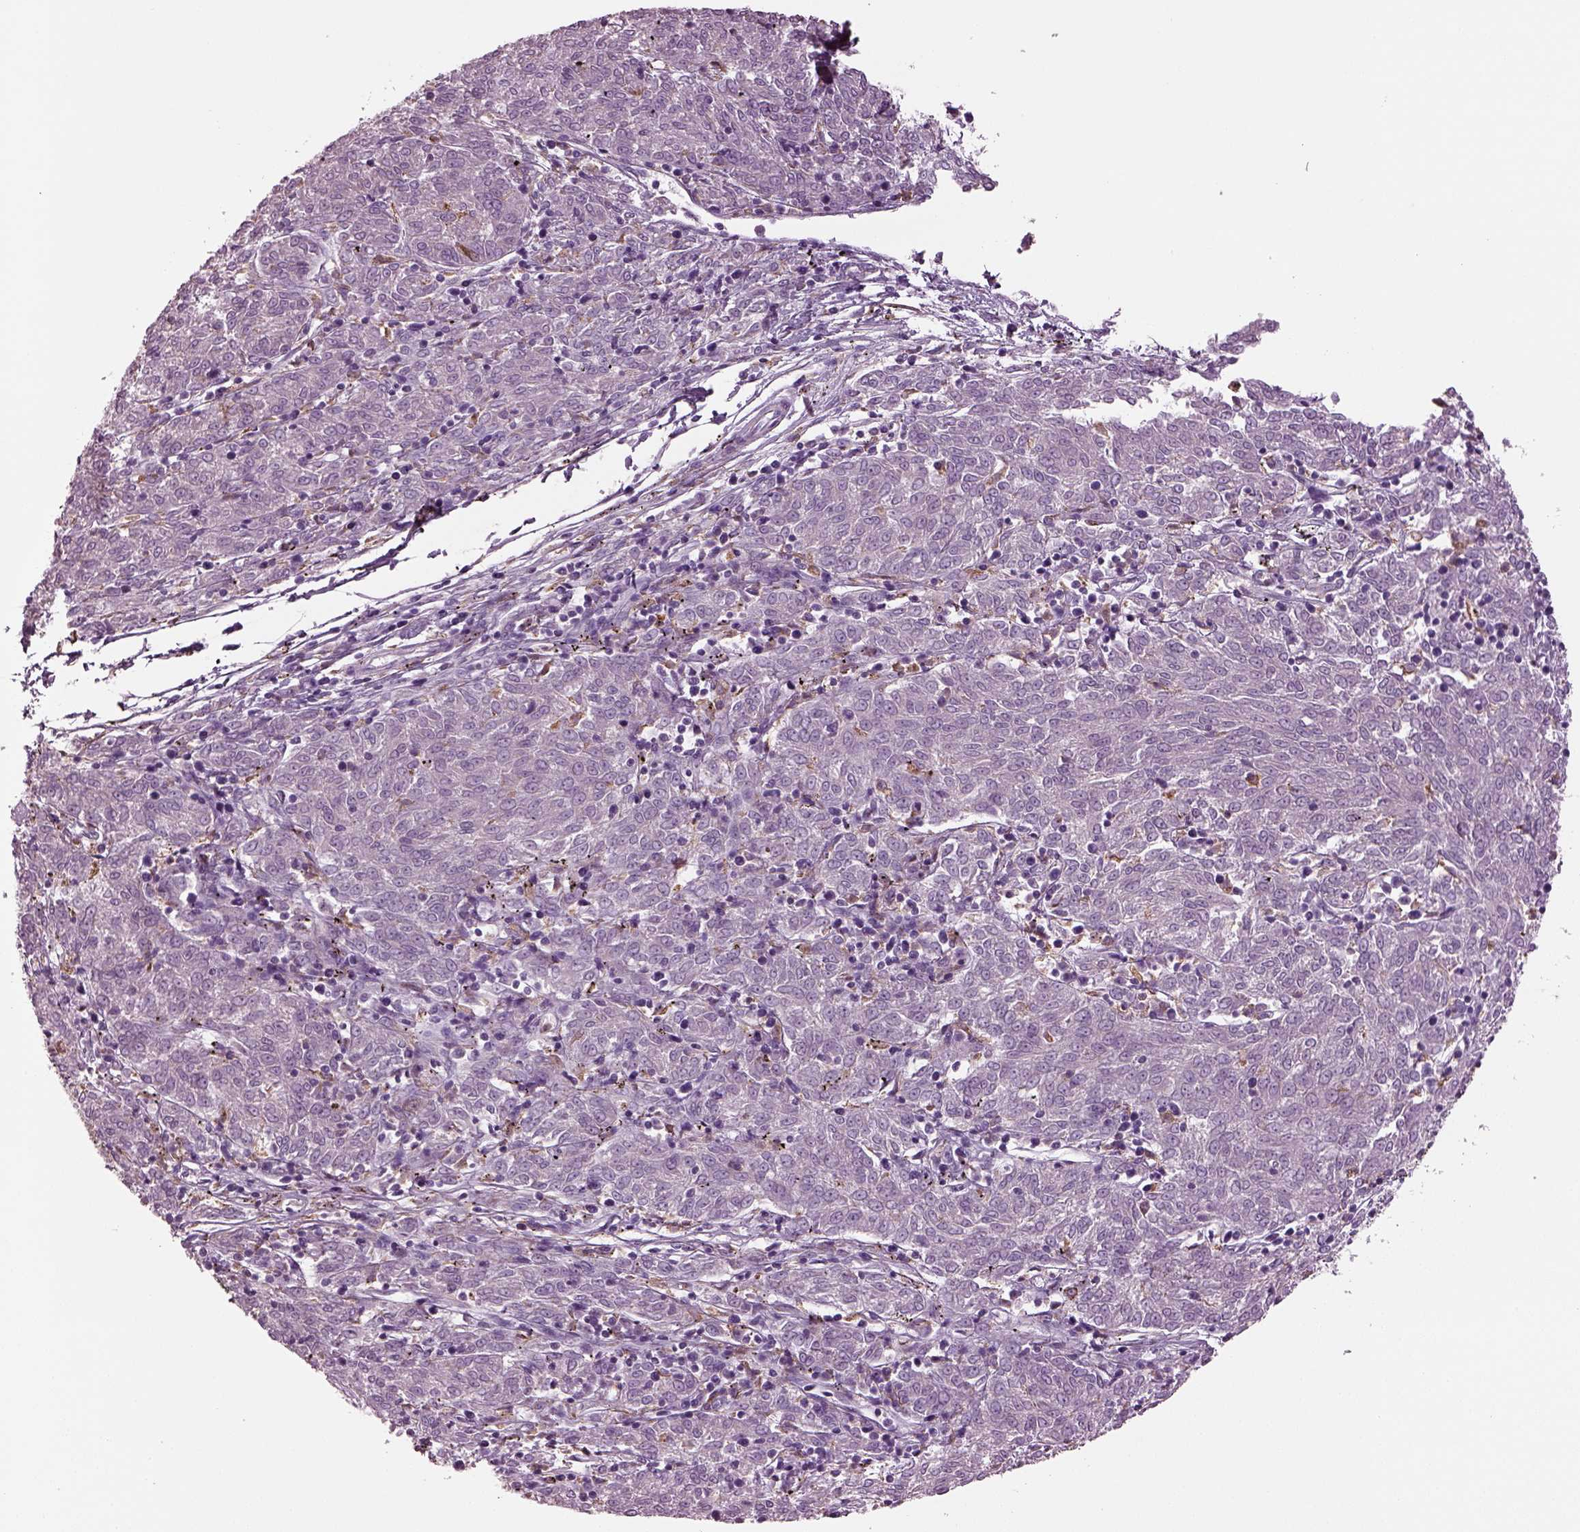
{"staining": {"intensity": "negative", "quantity": "none", "location": "none"}, "tissue": "melanoma", "cell_type": "Tumor cells", "image_type": "cancer", "snomed": [{"axis": "morphology", "description": "Malignant melanoma, NOS"}, {"axis": "topography", "description": "Skin"}], "caption": "The image shows no significant staining in tumor cells of malignant melanoma.", "gene": "TMEM231", "patient": {"sex": "female", "age": 72}}